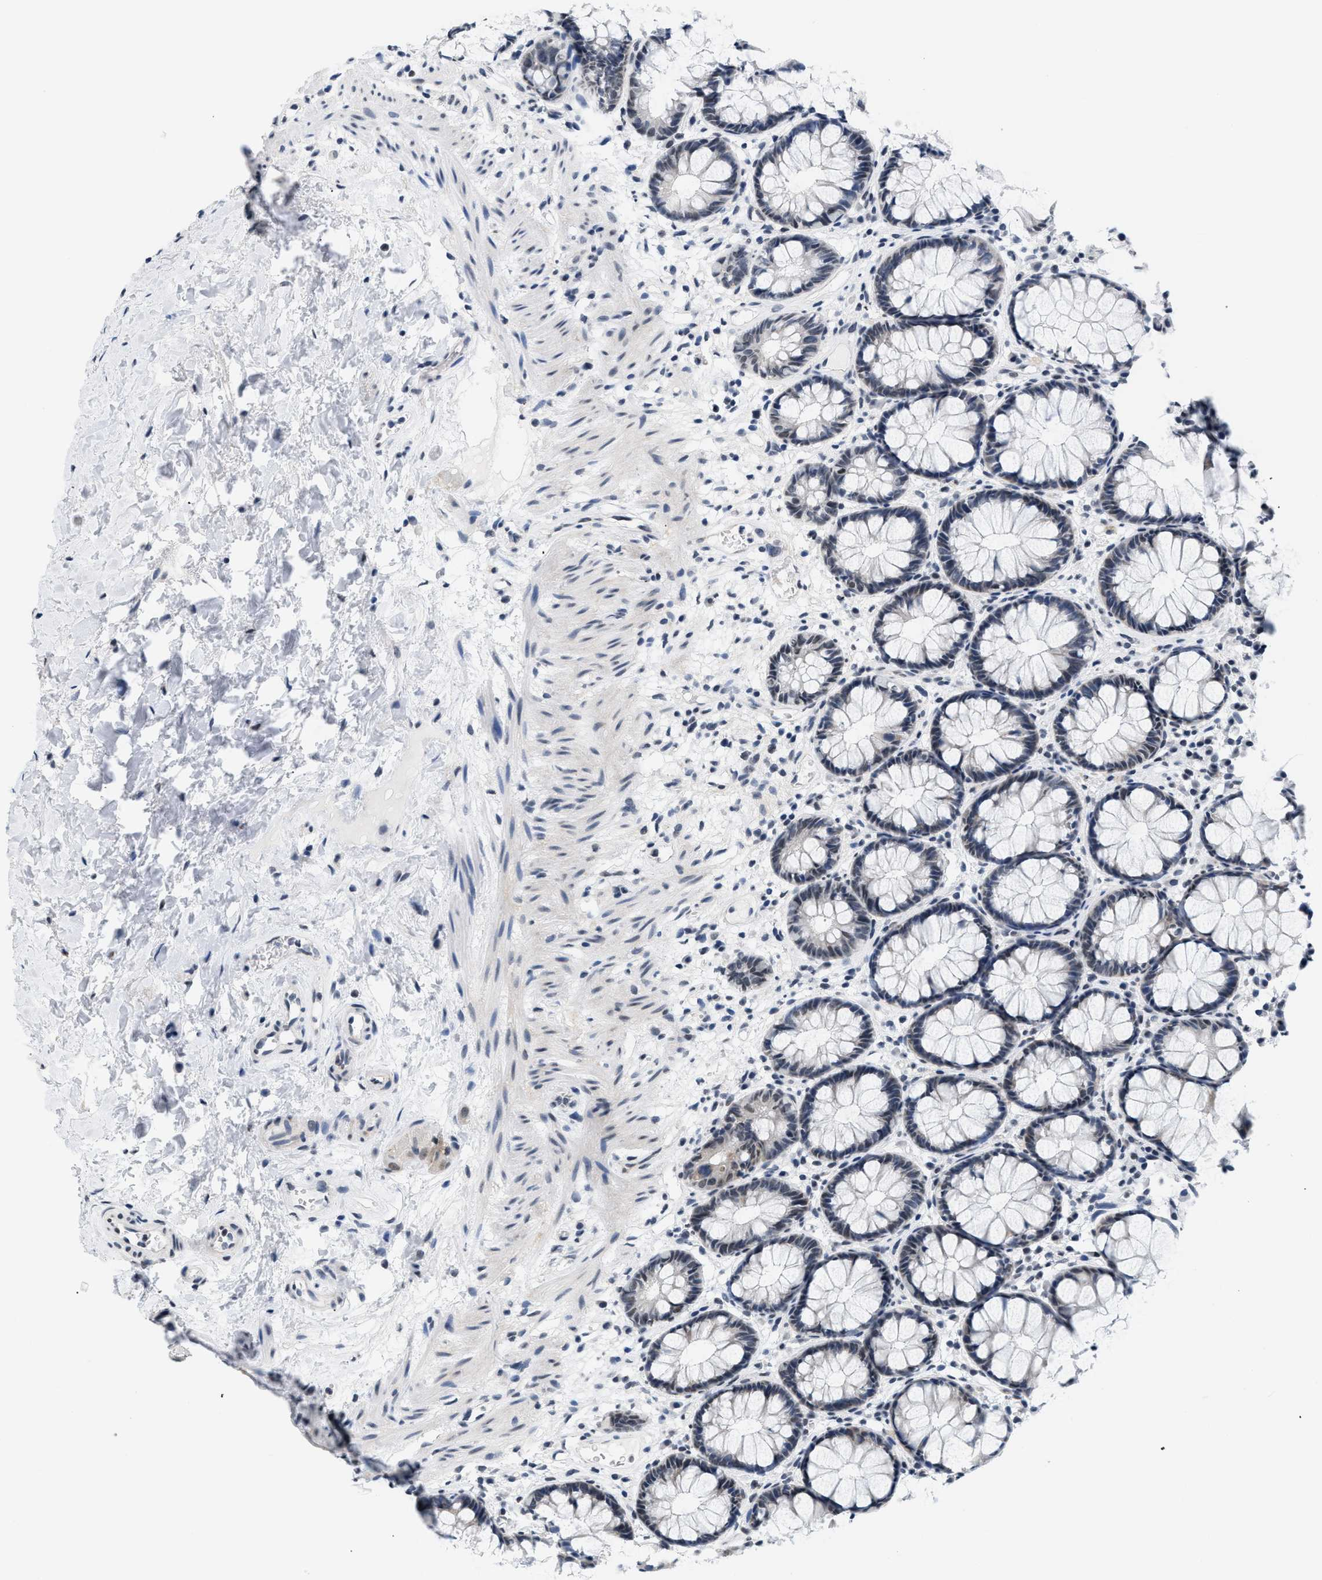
{"staining": {"intensity": "weak", "quantity": "<25%", "location": "nuclear"}, "tissue": "rectum", "cell_type": "Glandular cells", "image_type": "normal", "snomed": [{"axis": "morphology", "description": "Normal tissue, NOS"}, {"axis": "topography", "description": "Rectum"}], "caption": "IHC photomicrograph of unremarkable rectum: rectum stained with DAB shows no significant protein positivity in glandular cells.", "gene": "RAF1", "patient": {"sex": "male", "age": 64}}